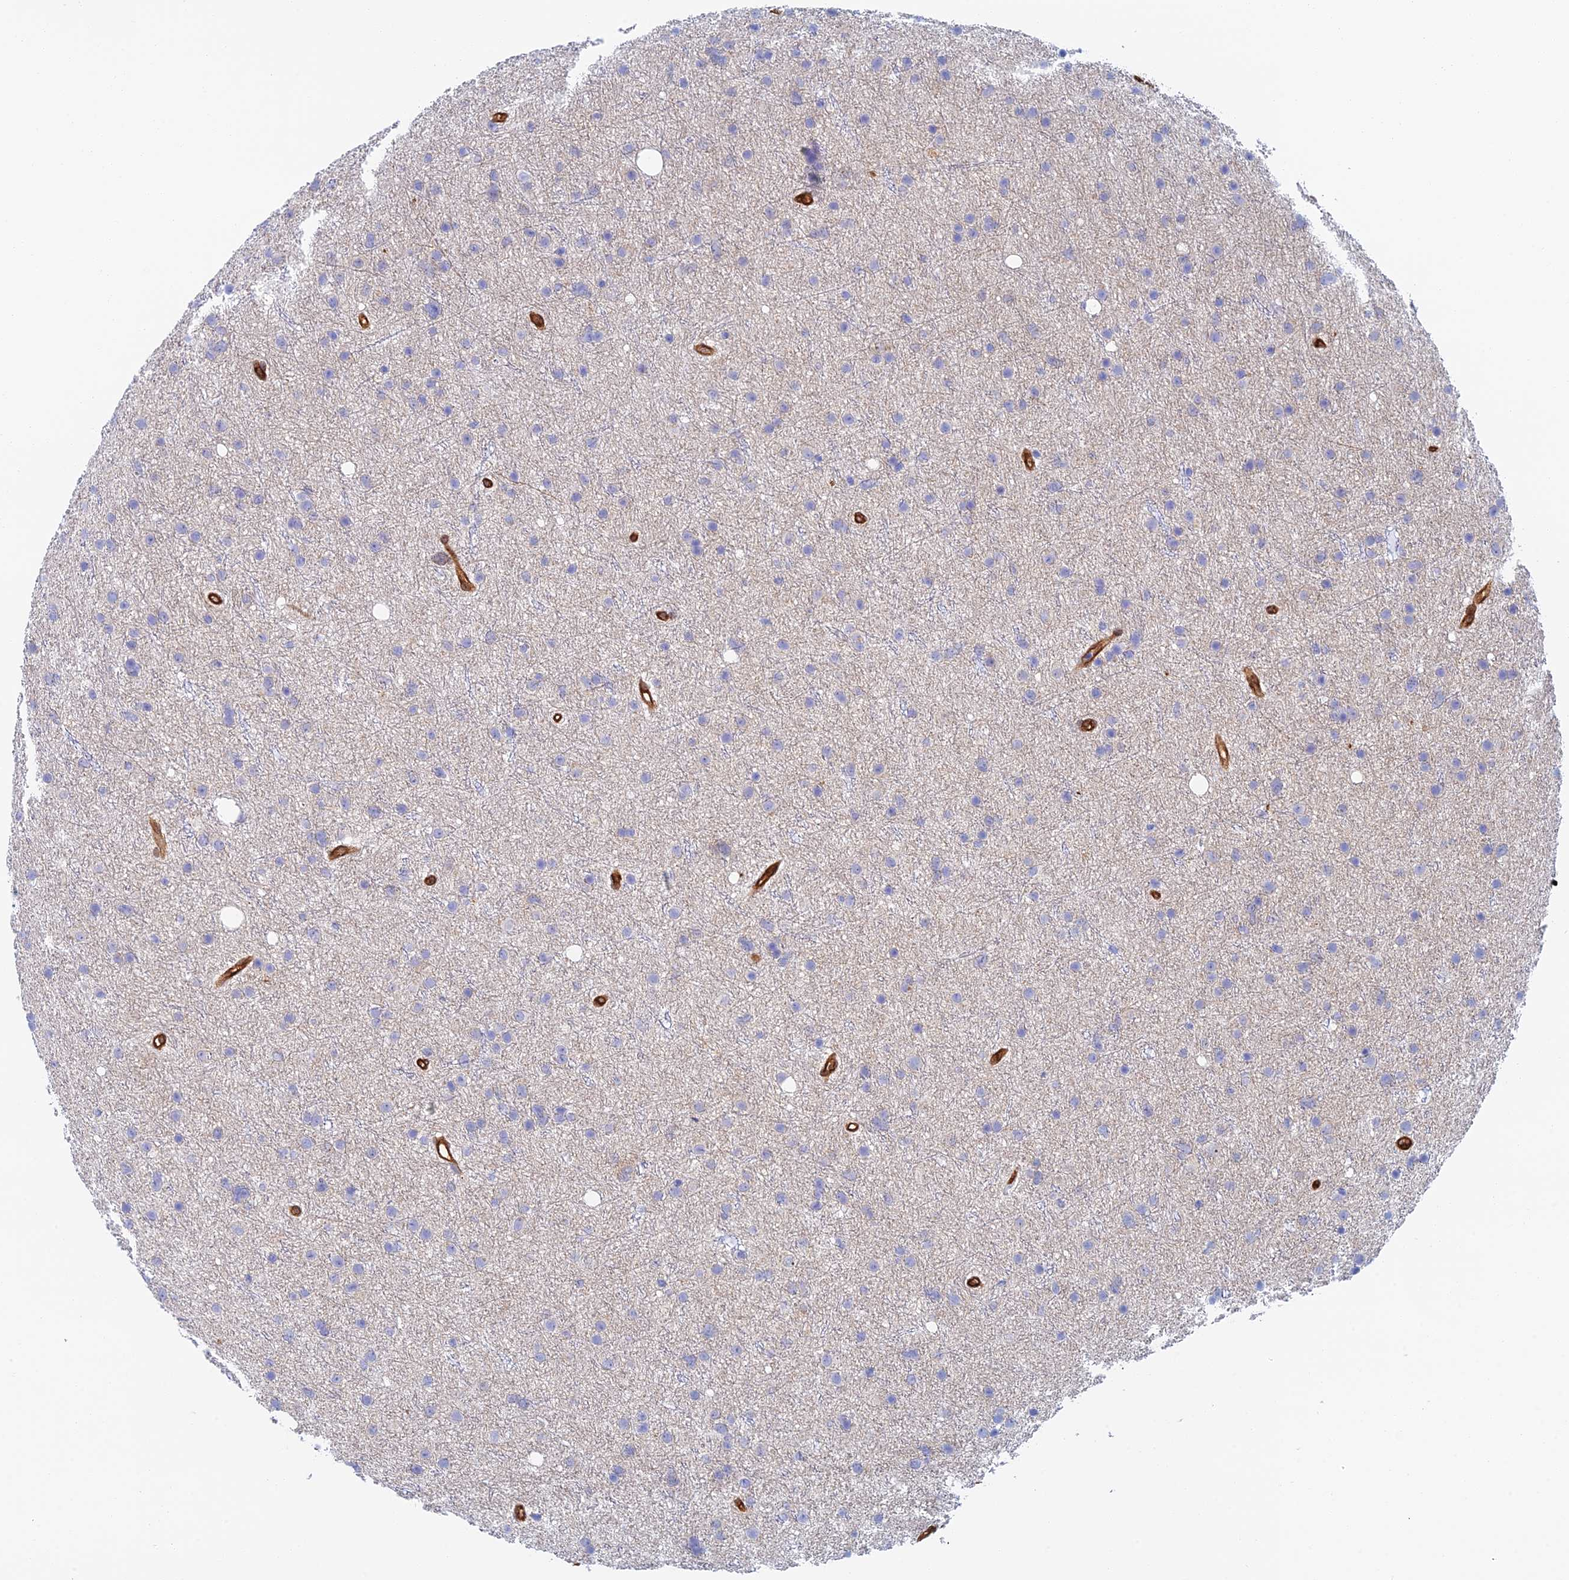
{"staining": {"intensity": "negative", "quantity": "none", "location": "none"}, "tissue": "glioma", "cell_type": "Tumor cells", "image_type": "cancer", "snomed": [{"axis": "morphology", "description": "Glioma, malignant, Low grade"}, {"axis": "topography", "description": "Cerebral cortex"}], "caption": "Immunohistochemistry (IHC) of human glioma shows no positivity in tumor cells.", "gene": "CRIP2", "patient": {"sex": "female", "age": 39}}